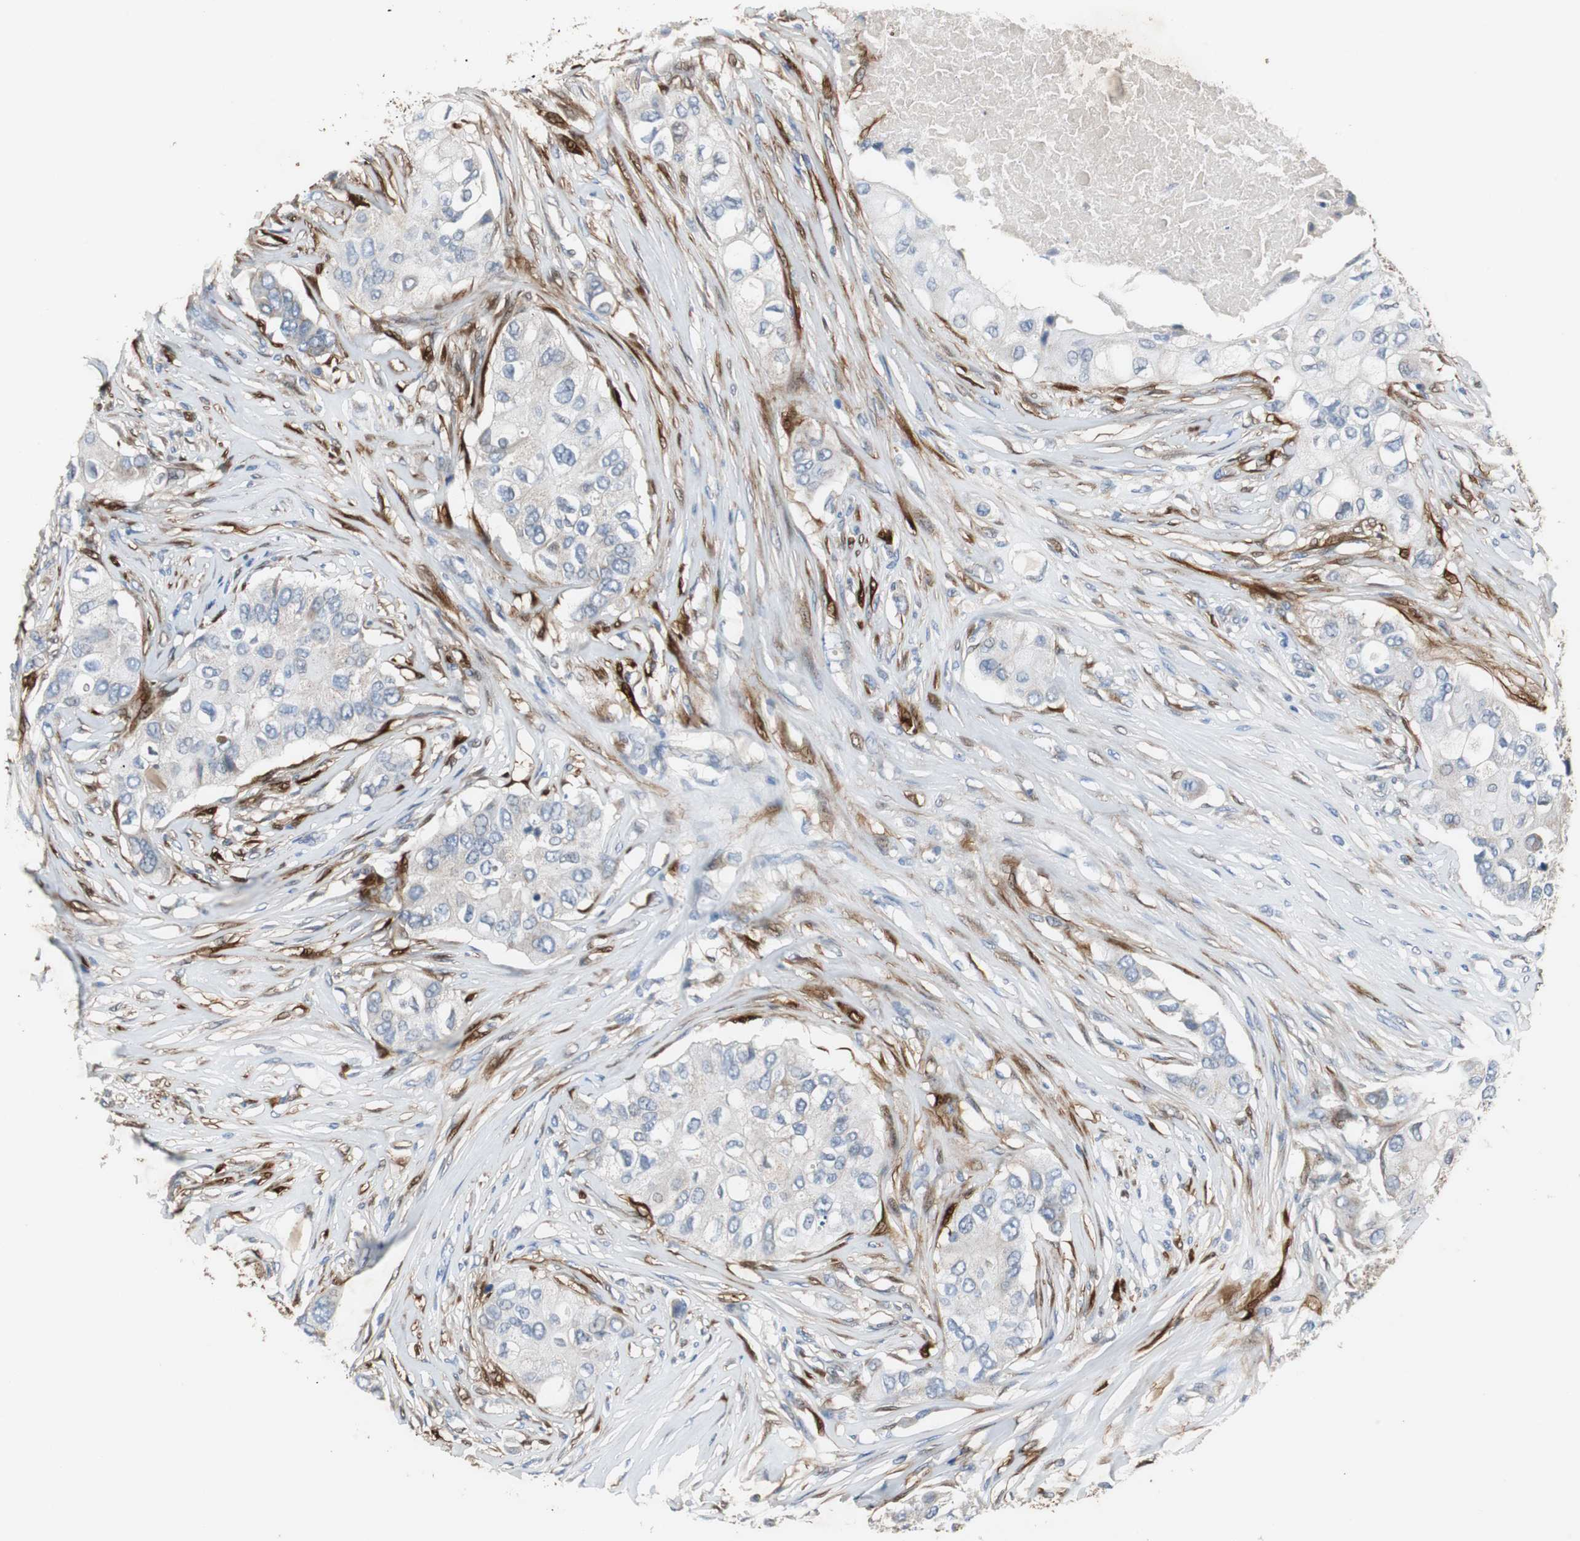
{"staining": {"intensity": "weak", "quantity": "25%-75%", "location": "cytoplasmic/membranous"}, "tissue": "breast cancer", "cell_type": "Tumor cells", "image_type": "cancer", "snomed": [{"axis": "morphology", "description": "Normal tissue, NOS"}, {"axis": "morphology", "description": "Duct carcinoma"}, {"axis": "topography", "description": "Breast"}], "caption": "Immunohistochemistry of breast cancer (infiltrating ductal carcinoma) displays low levels of weak cytoplasmic/membranous positivity in about 25%-75% of tumor cells.", "gene": "CALB2", "patient": {"sex": "female", "age": 49}}